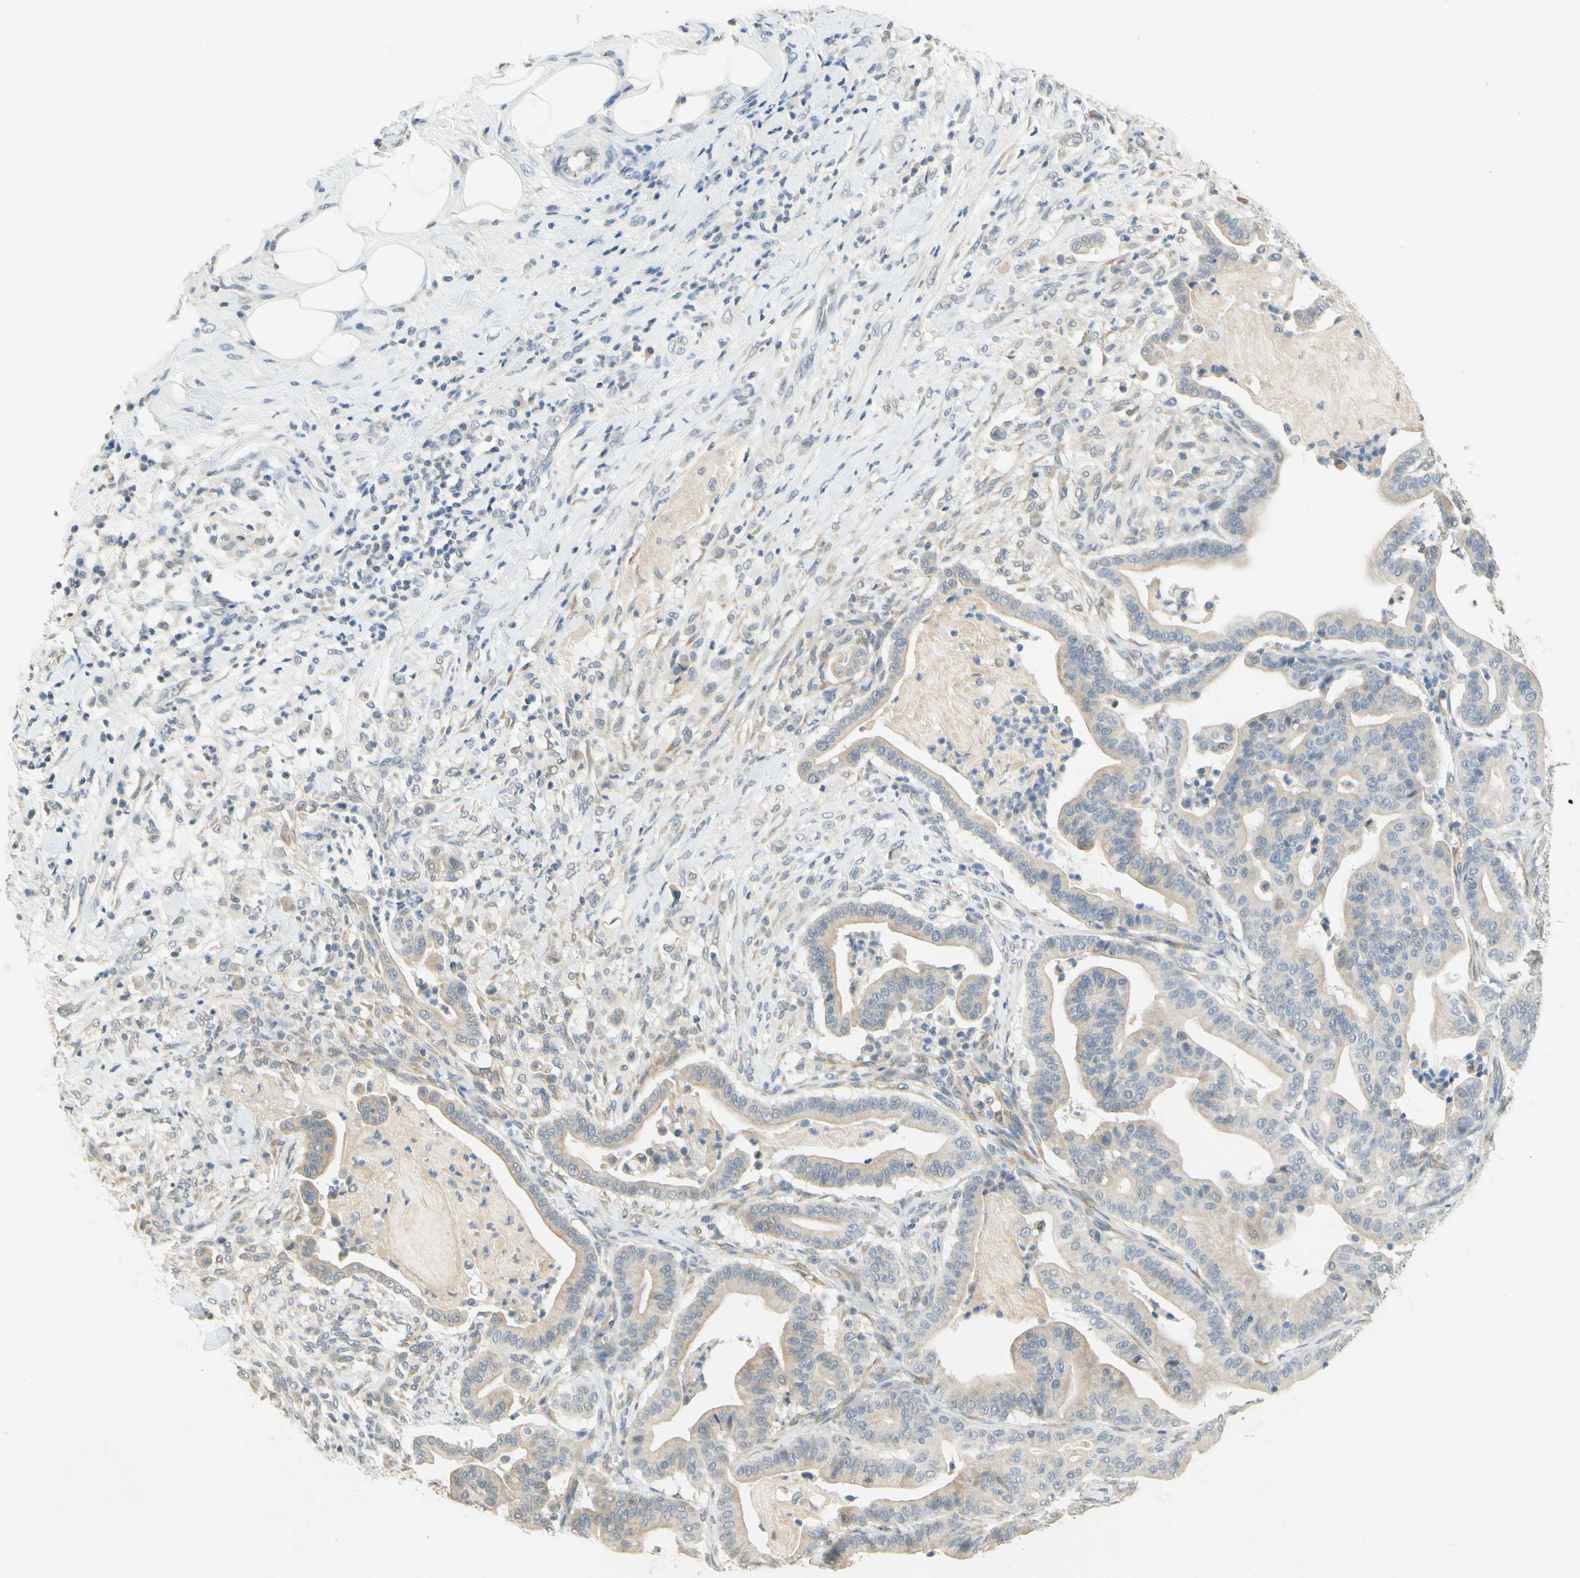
{"staining": {"intensity": "weak", "quantity": "25%-75%", "location": "cytoplasmic/membranous"}, "tissue": "pancreatic cancer", "cell_type": "Tumor cells", "image_type": "cancer", "snomed": [{"axis": "morphology", "description": "Adenocarcinoma, NOS"}, {"axis": "topography", "description": "Pancreas"}], "caption": "Immunohistochemical staining of pancreatic adenocarcinoma displays weak cytoplasmic/membranous protein expression in about 25%-75% of tumor cells. (Brightfield microscopy of DAB IHC at high magnification).", "gene": "MAG", "patient": {"sex": "male", "age": 63}}